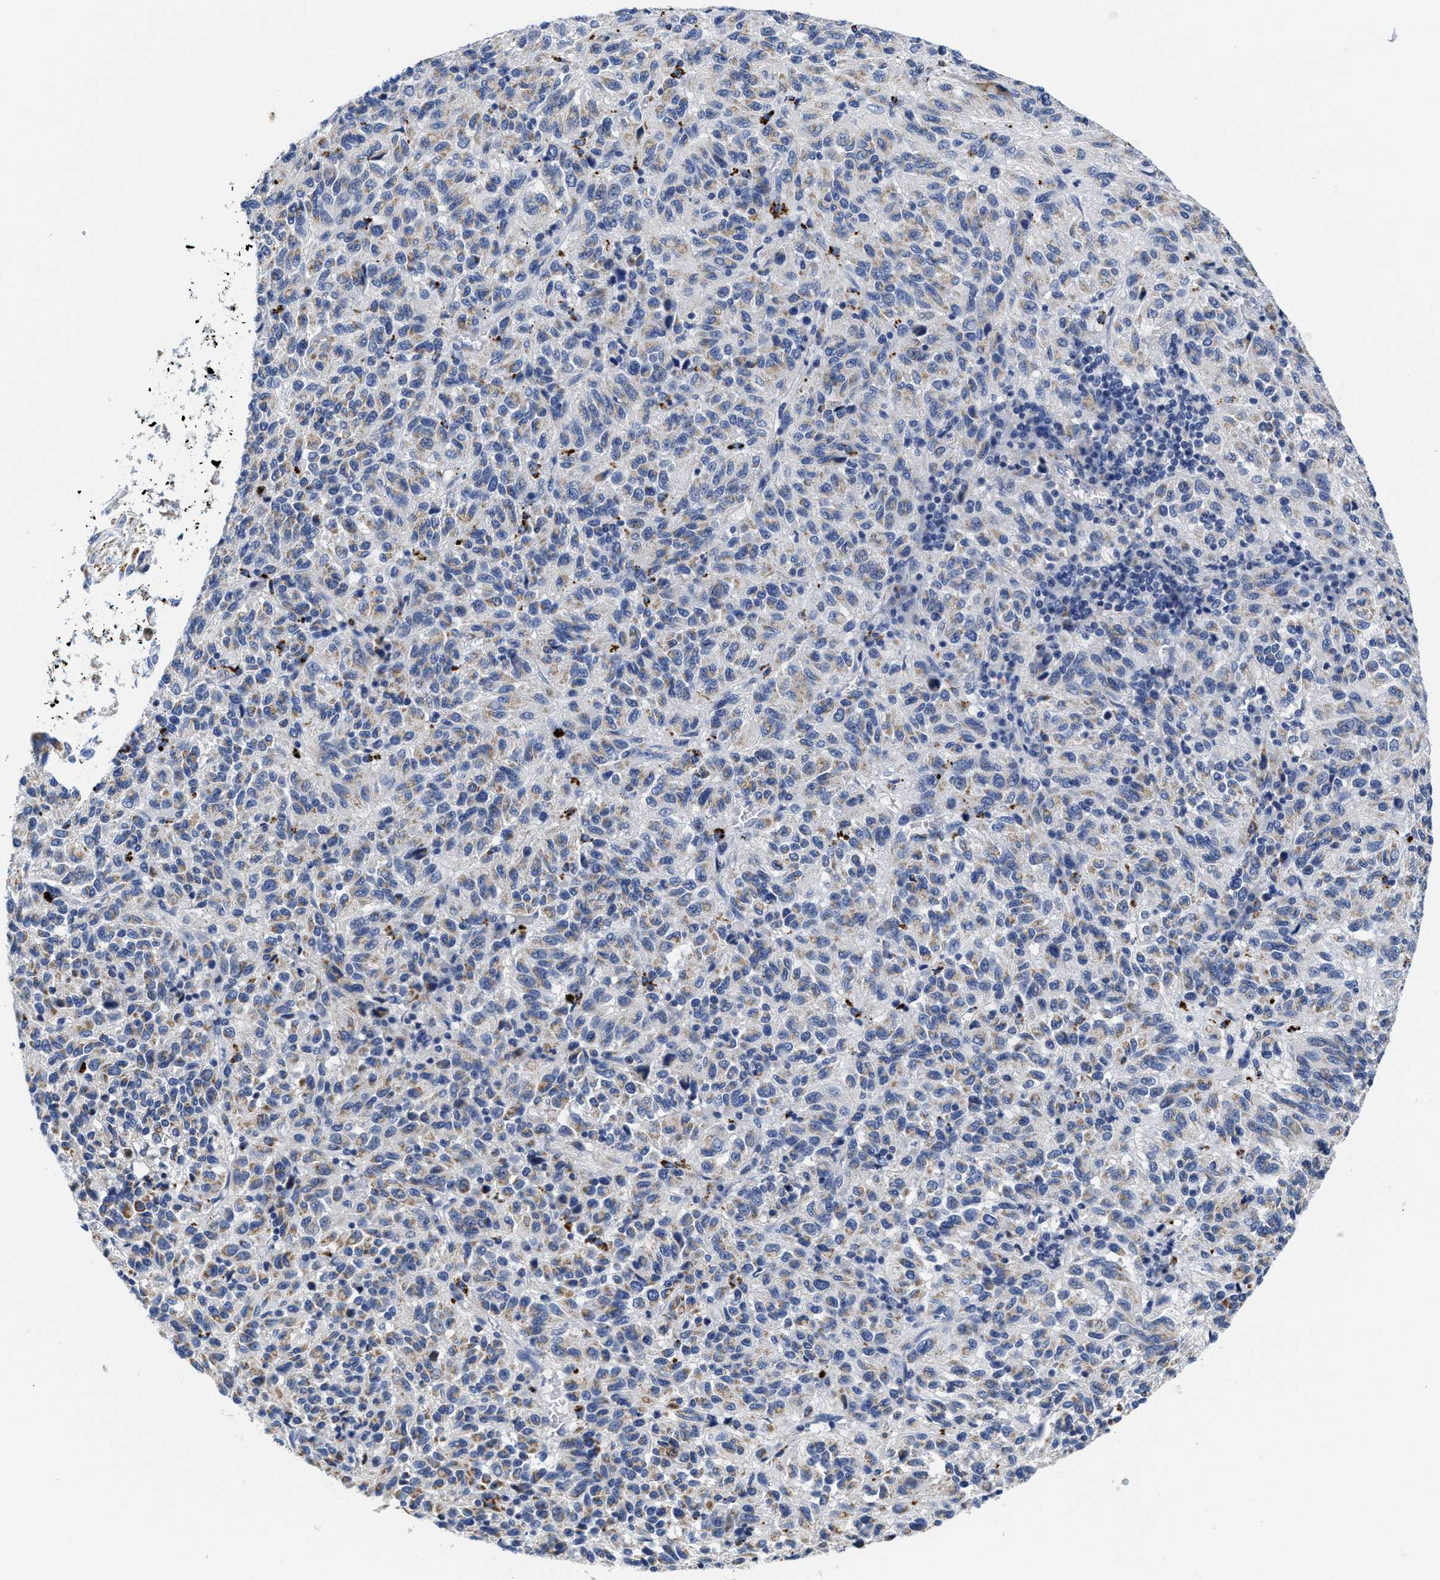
{"staining": {"intensity": "weak", "quantity": "<25%", "location": "cytoplasmic/membranous"}, "tissue": "melanoma", "cell_type": "Tumor cells", "image_type": "cancer", "snomed": [{"axis": "morphology", "description": "Malignant melanoma, Metastatic site"}, {"axis": "topography", "description": "Lung"}], "caption": "This is an IHC image of melanoma. There is no positivity in tumor cells.", "gene": "TBRG4", "patient": {"sex": "male", "age": 64}}